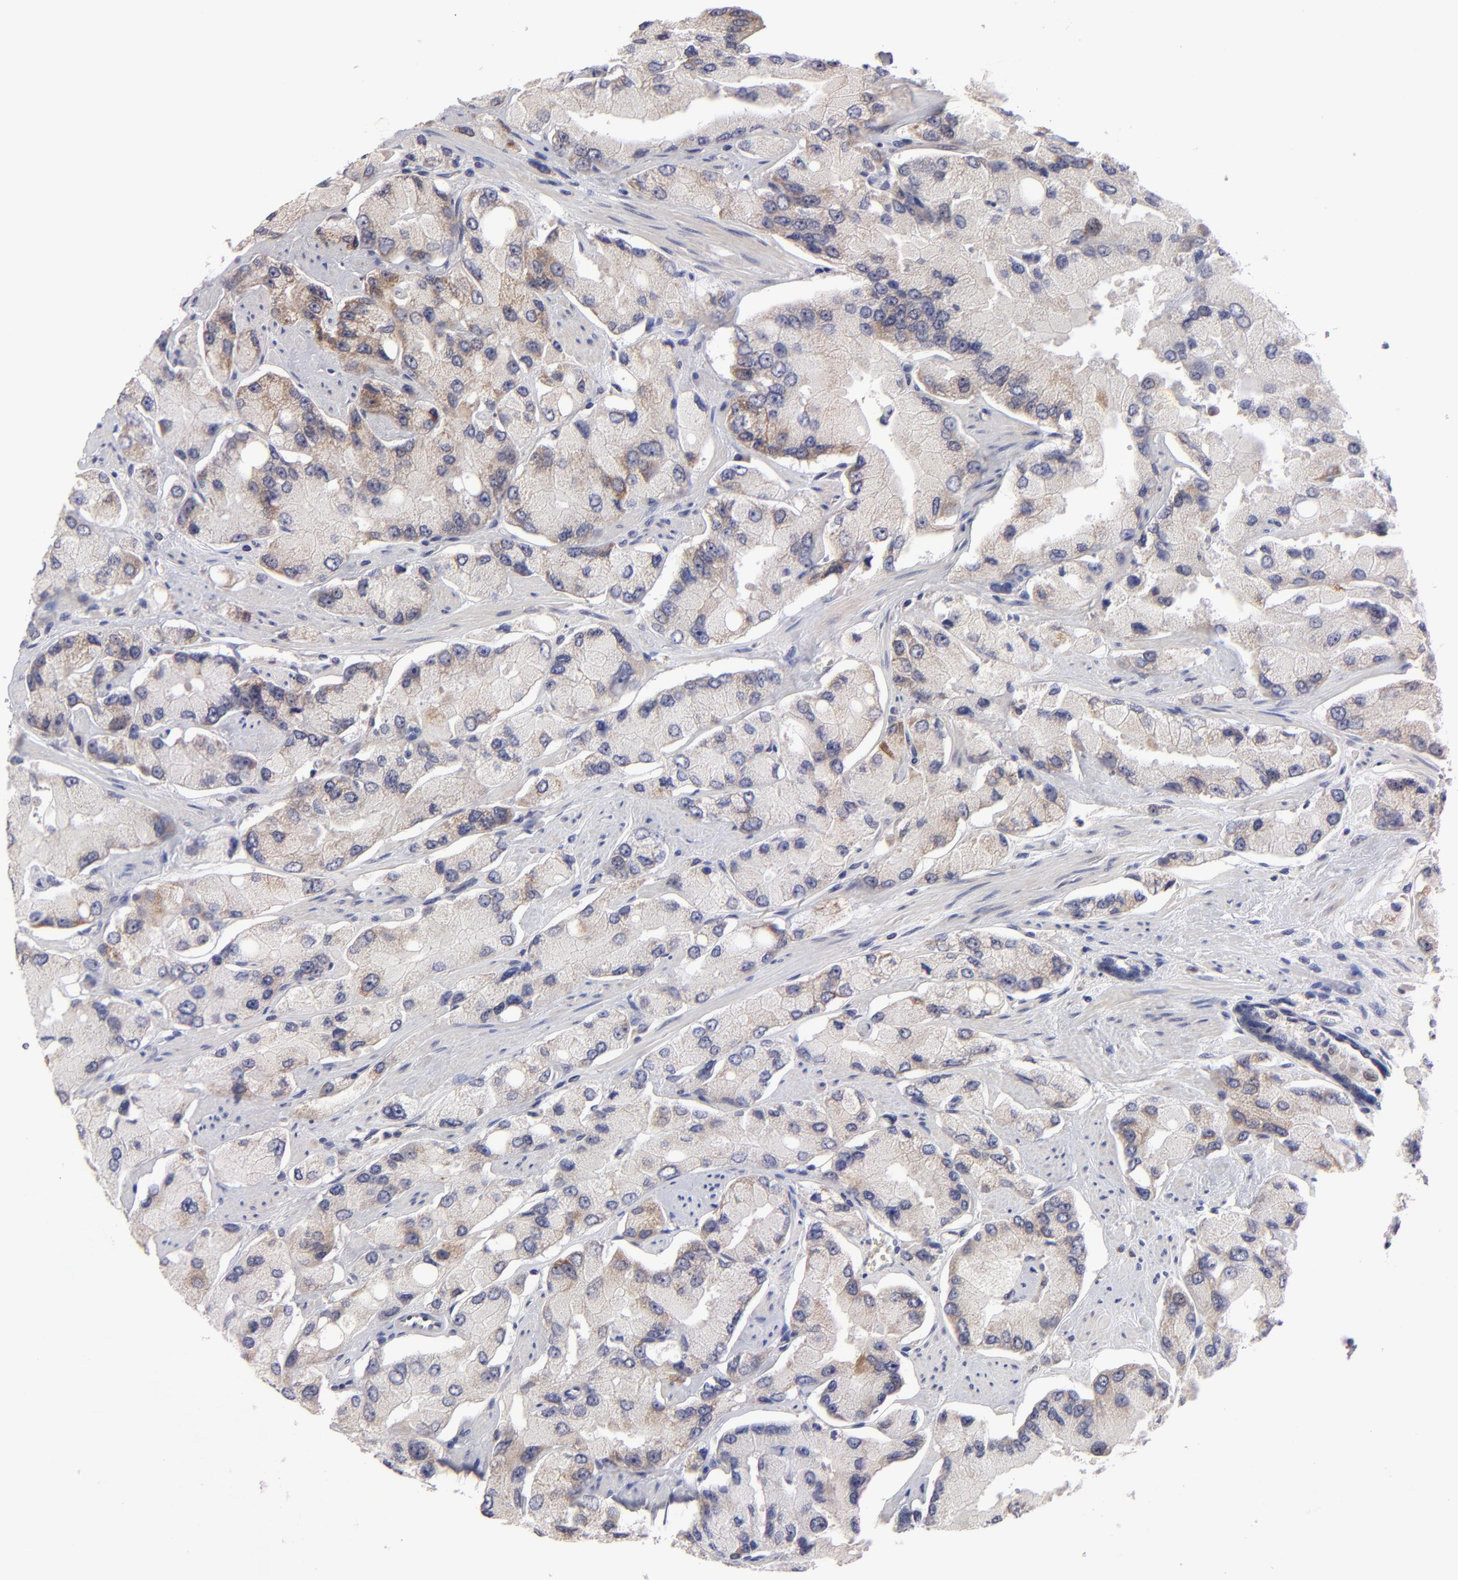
{"staining": {"intensity": "moderate", "quantity": "25%-75%", "location": "cytoplasmic/membranous"}, "tissue": "prostate cancer", "cell_type": "Tumor cells", "image_type": "cancer", "snomed": [{"axis": "morphology", "description": "Adenocarcinoma, High grade"}, {"axis": "topography", "description": "Prostate"}], "caption": "A brown stain labels moderate cytoplasmic/membranous positivity of a protein in human prostate cancer tumor cells.", "gene": "HCCS", "patient": {"sex": "male", "age": 58}}